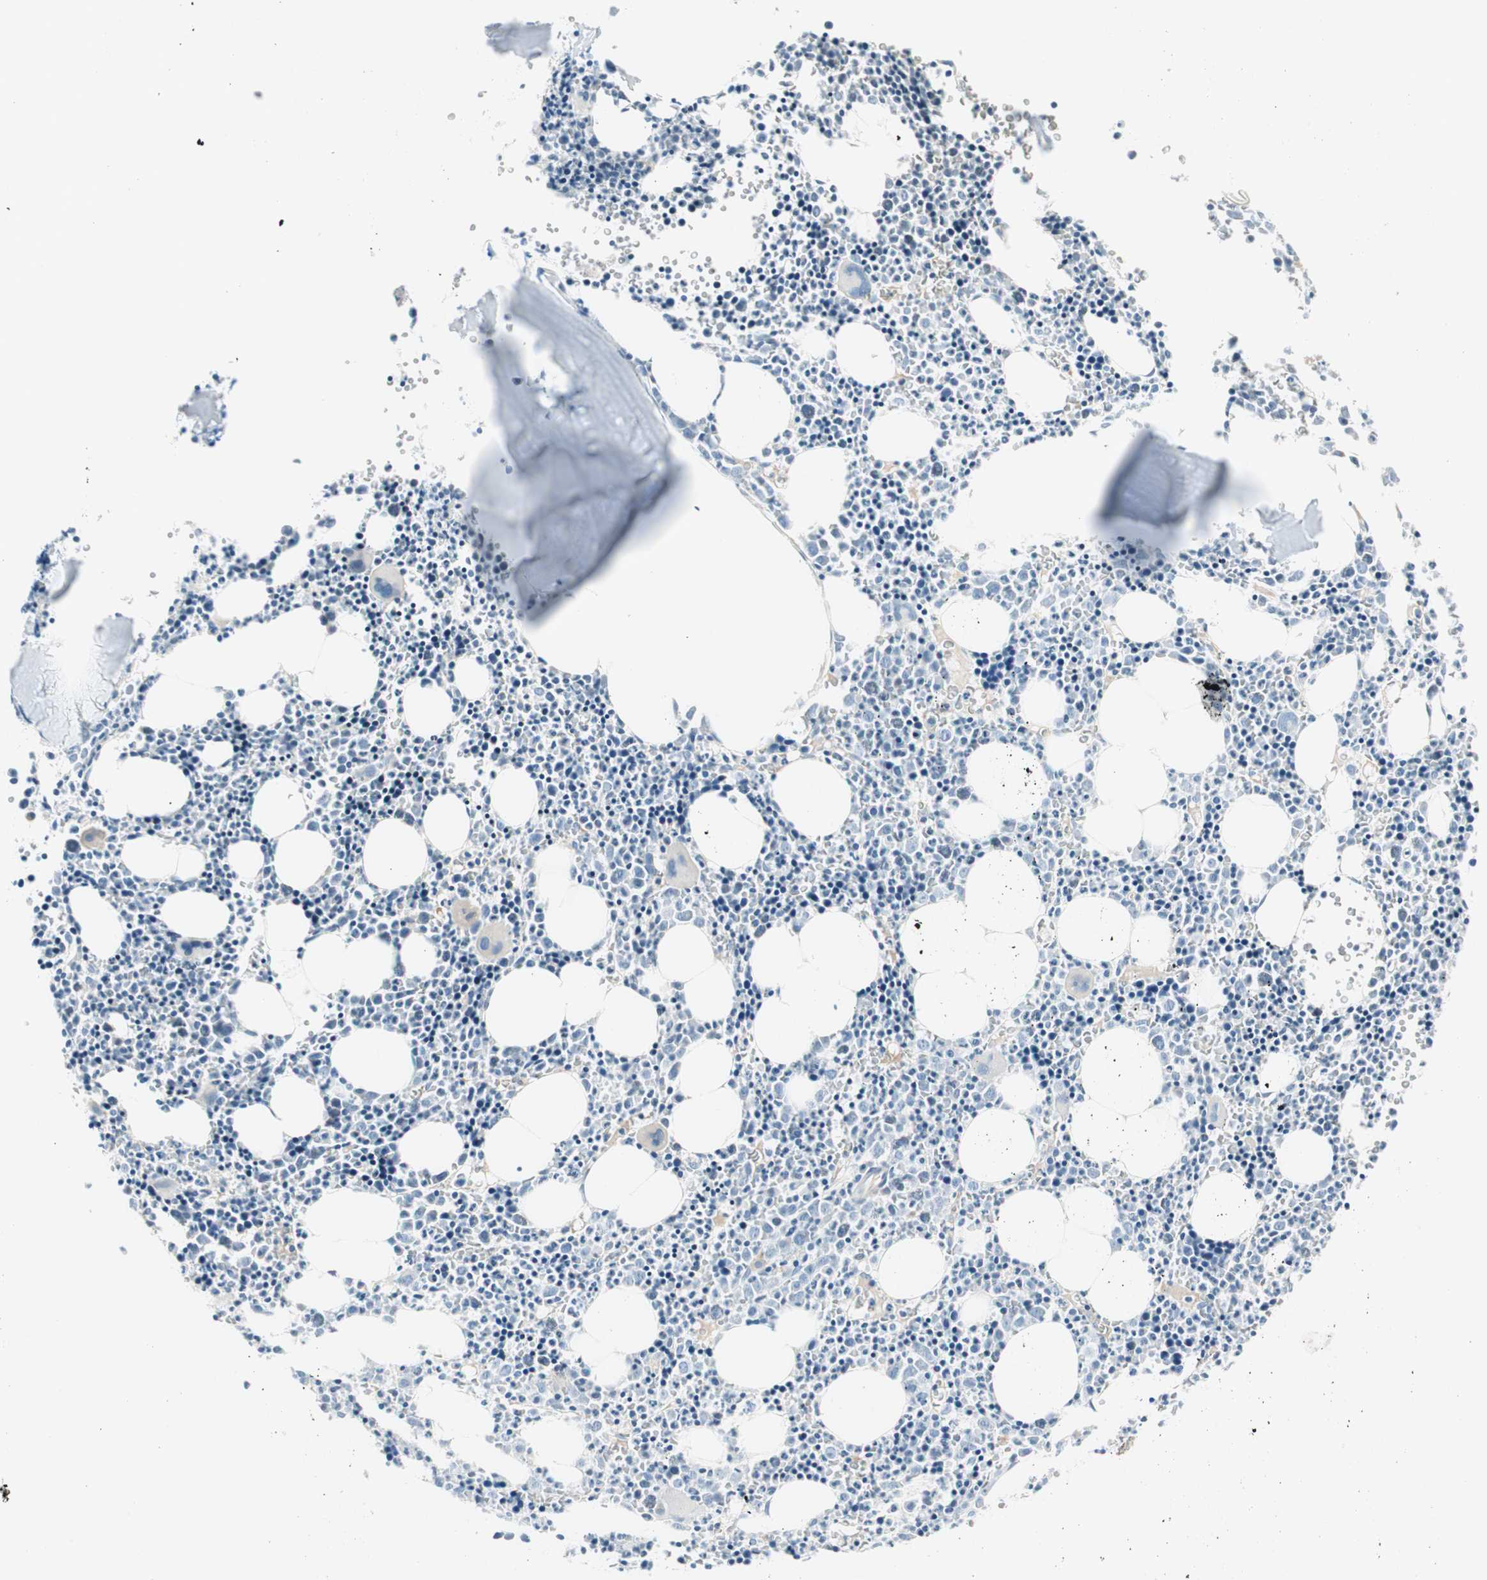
{"staining": {"intensity": "negative", "quantity": "none", "location": "none"}, "tissue": "bone marrow", "cell_type": "Hematopoietic cells", "image_type": "normal", "snomed": [{"axis": "morphology", "description": "Normal tissue, NOS"}, {"axis": "morphology", "description": "Inflammation, NOS"}, {"axis": "topography", "description": "Bone marrow"}], "caption": "Immunohistochemistry (IHC) image of benign bone marrow: bone marrow stained with DAB reveals no significant protein positivity in hematopoietic cells. (Stains: DAB (3,3'-diaminobenzidine) immunohistochemistry with hematoxylin counter stain, Microscopy: brightfield microscopy at high magnification).", "gene": "CDHR5", "patient": {"sex": "female", "age": 17}}